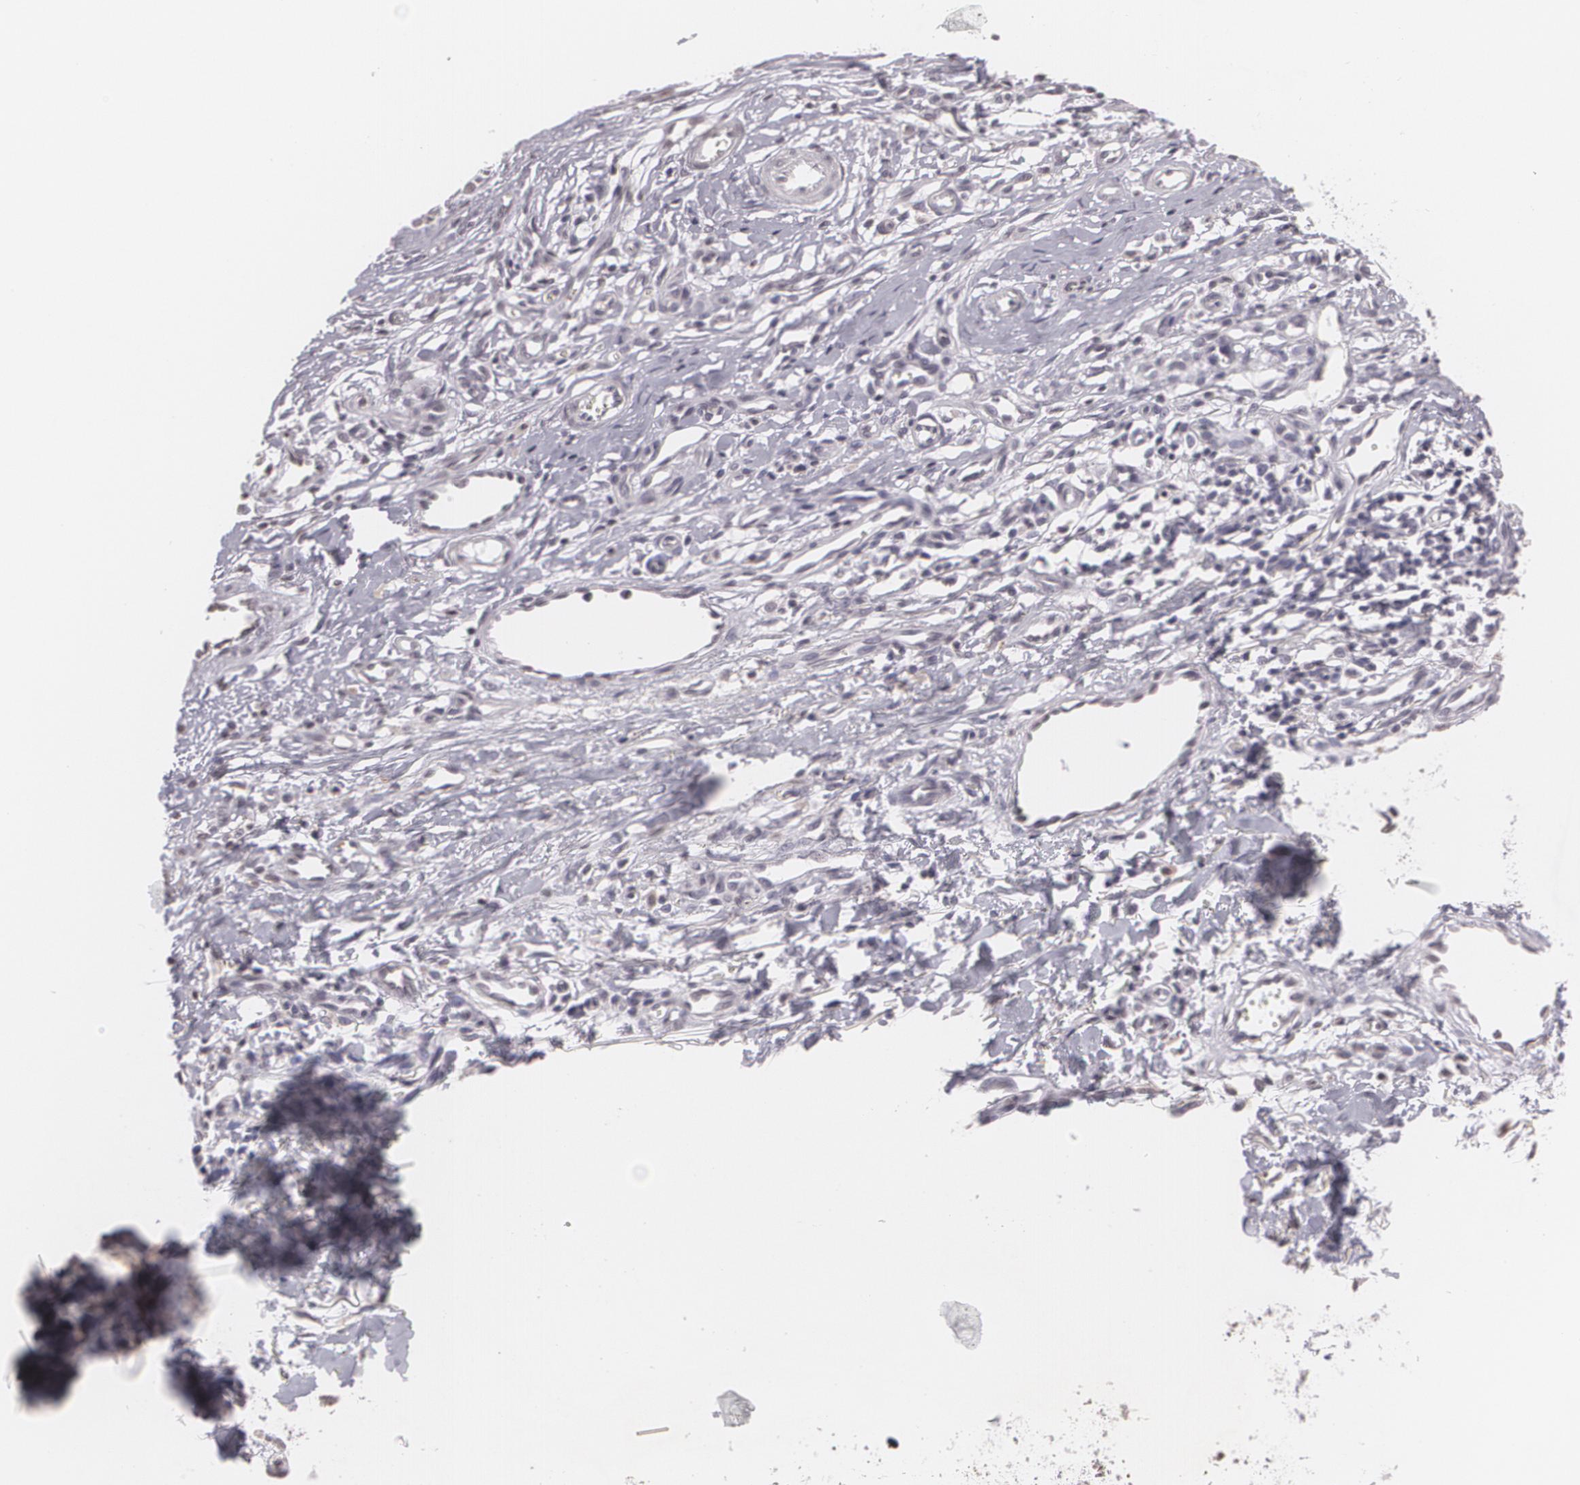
{"staining": {"intensity": "negative", "quantity": "none", "location": "none"}, "tissue": "skin cancer", "cell_type": "Tumor cells", "image_type": "cancer", "snomed": [{"axis": "morphology", "description": "Basal cell carcinoma"}, {"axis": "topography", "description": "Skin"}], "caption": "Immunohistochemistry of human skin cancer (basal cell carcinoma) exhibits no staining in tumor cells.", "gene": "MUC1", "patient": {"sex": "male", "age": 75}}